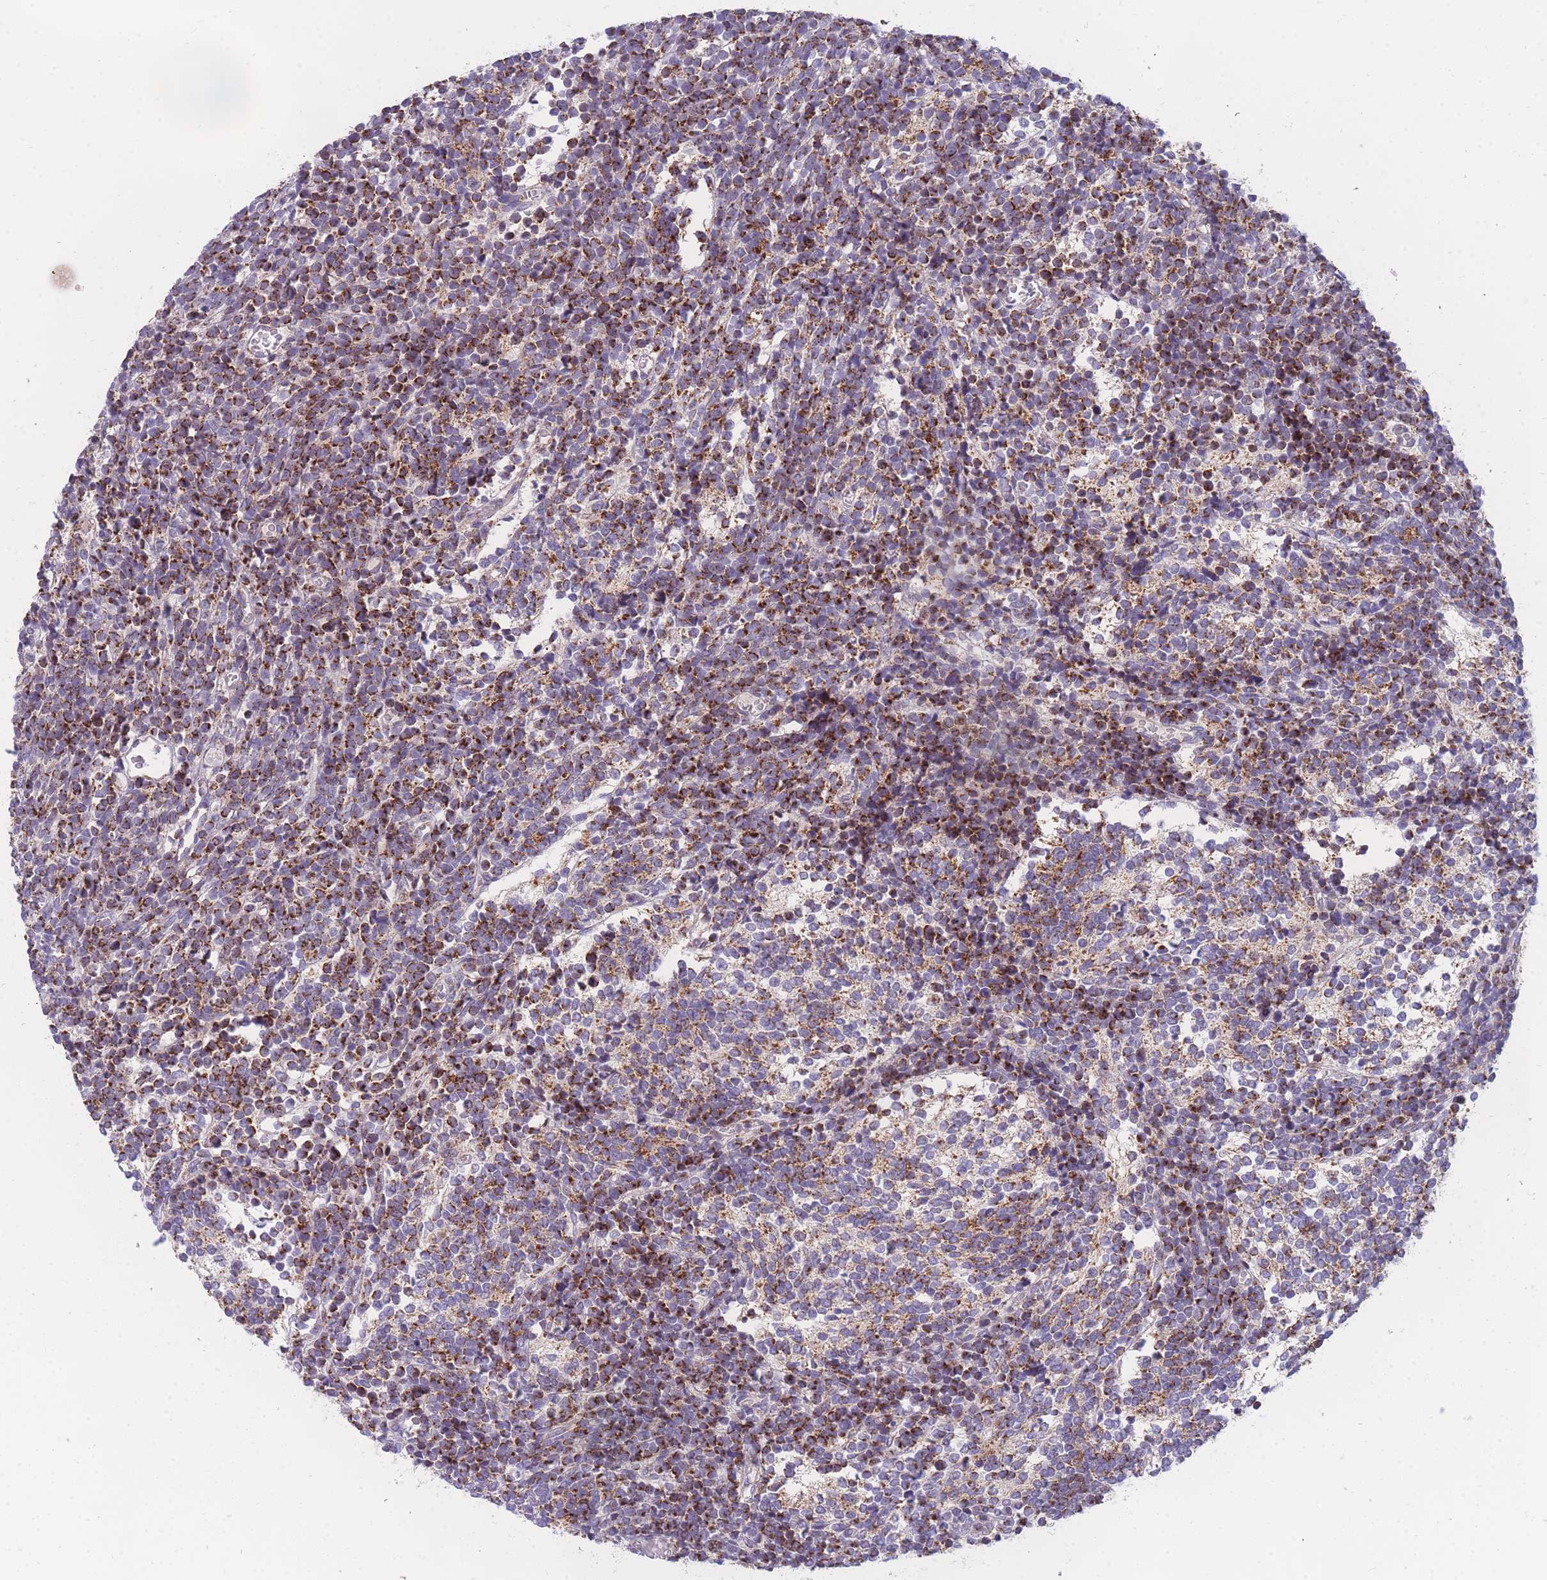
{"staining": {"intensity": "strong", "quantity": "25%-75%", "location": "cytoplasmic/membranous"}, "tissue": "glioma", "cell_type": "Tumor cells", "image_type": "cancer", "snomed": [{"axis": "morphology", "description": "Glioma, malignant, Low grade"}, {"axis": "topography", "description": "Brain"}], "caption": "Protein staining of glioma tissue exhibits strong cytoplasmic/membranous expression in about 25%-75% of tumor cells. The protein is shown in brown color, while the nuclei are stained blue.", "gene": "MRPS11", "patient": {"sex": "female", "age": 1}}